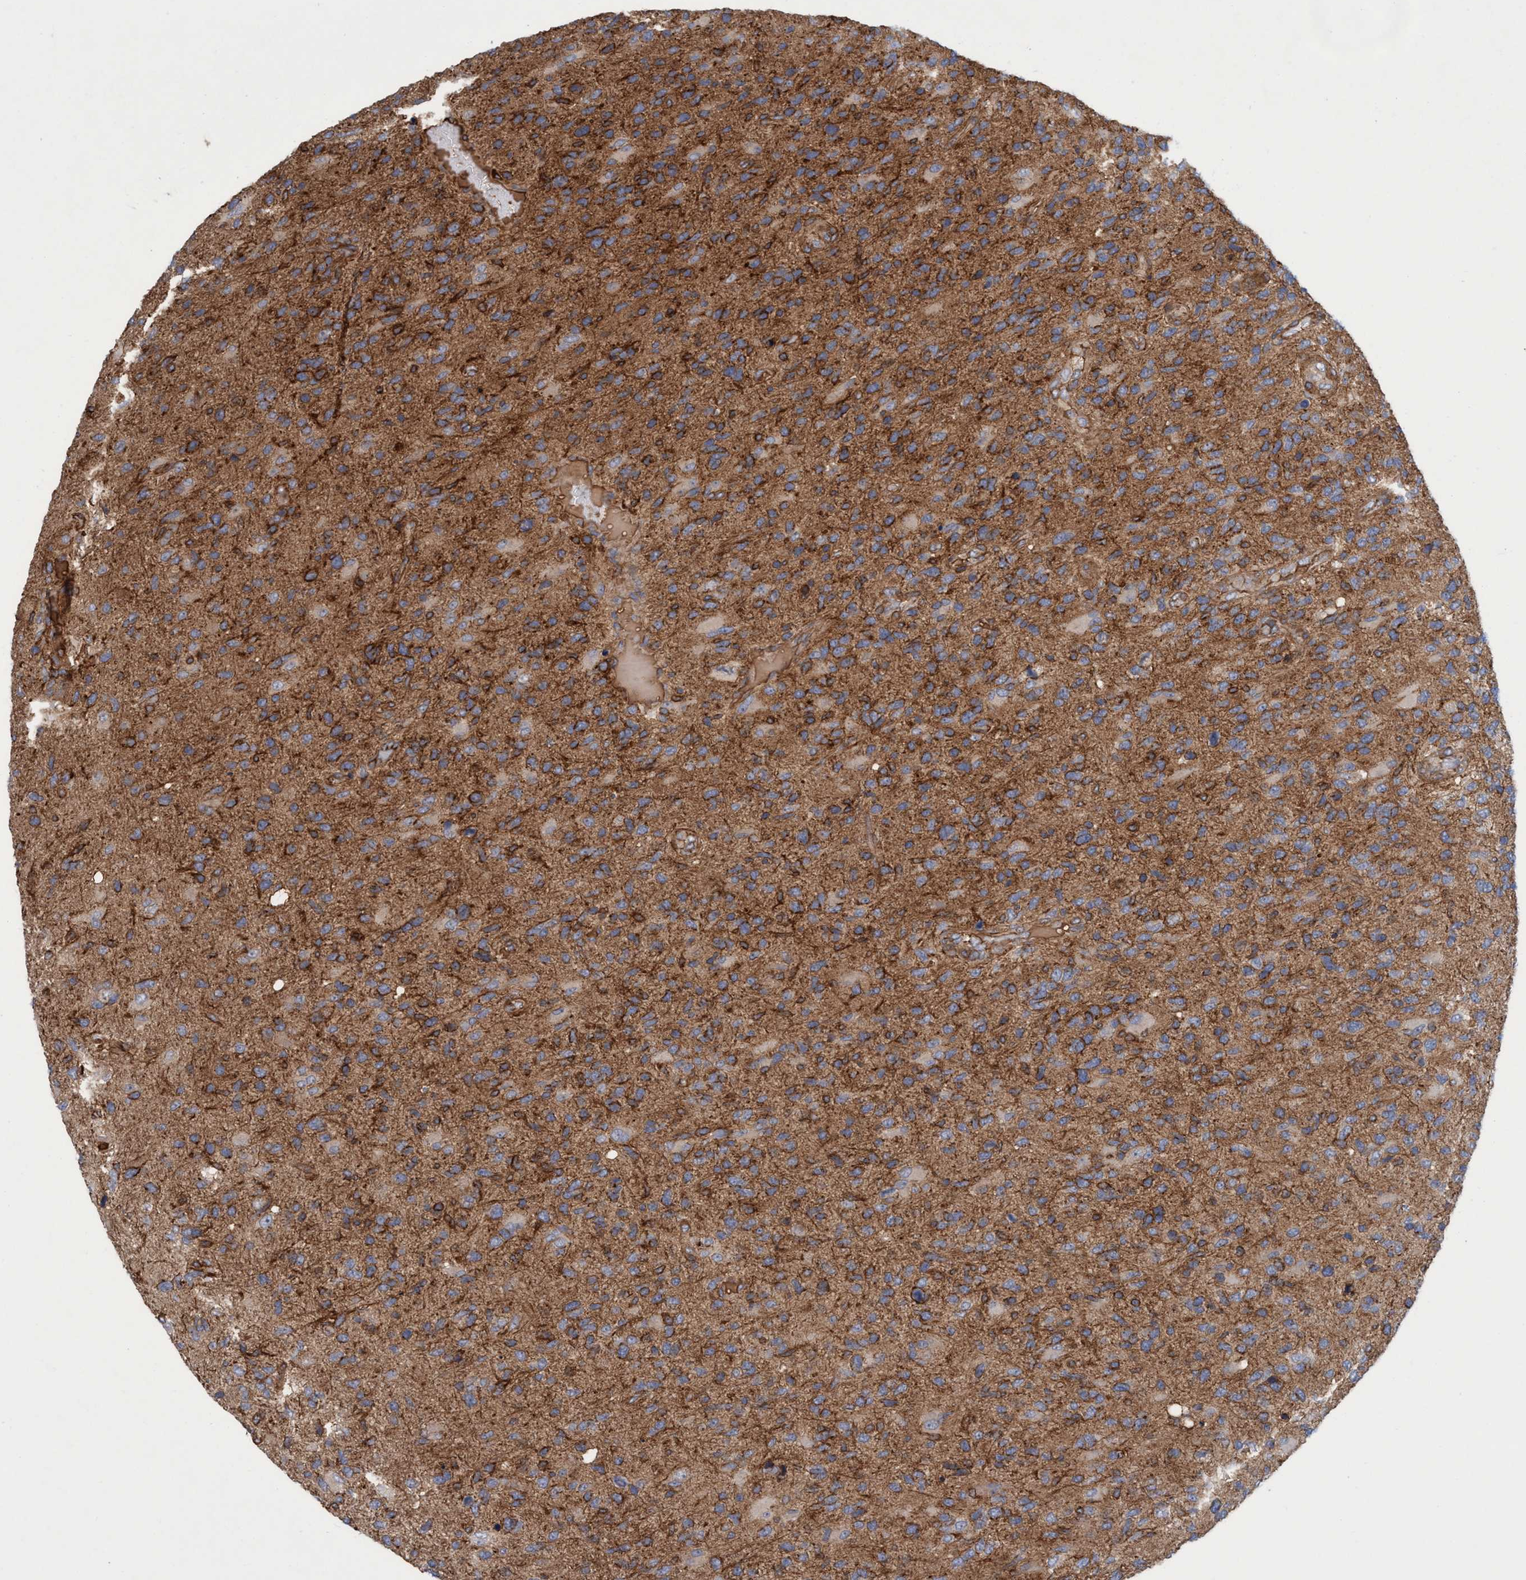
{"staining": {"intensity": "moderate", "quantity": "25%-75%", "location": "cytoplasmic/membranous"}, "tissue": "glioma", "cell_type": "Tumor cells", "image_type": "cancer", "snomed": [{"axis": "morphology", "description": "Glioma, malignant, High grade"}, {"axis": "topography", "description": "Brain"}], "caption": "Malignant high-grade glioma stained with DAB (3,3'-diaminobenzidine) immunohistochemistry displays medium levels of moderate cytoplasmic/membranous staining in about 25%-75% of tumor cells. (DAB (3,3'-diaminobenzidine) IHC, brown staining for protein, blue staining for nuclei).", "gene": "SPECC1", "patient": {"sex": "female", "age": 58}}